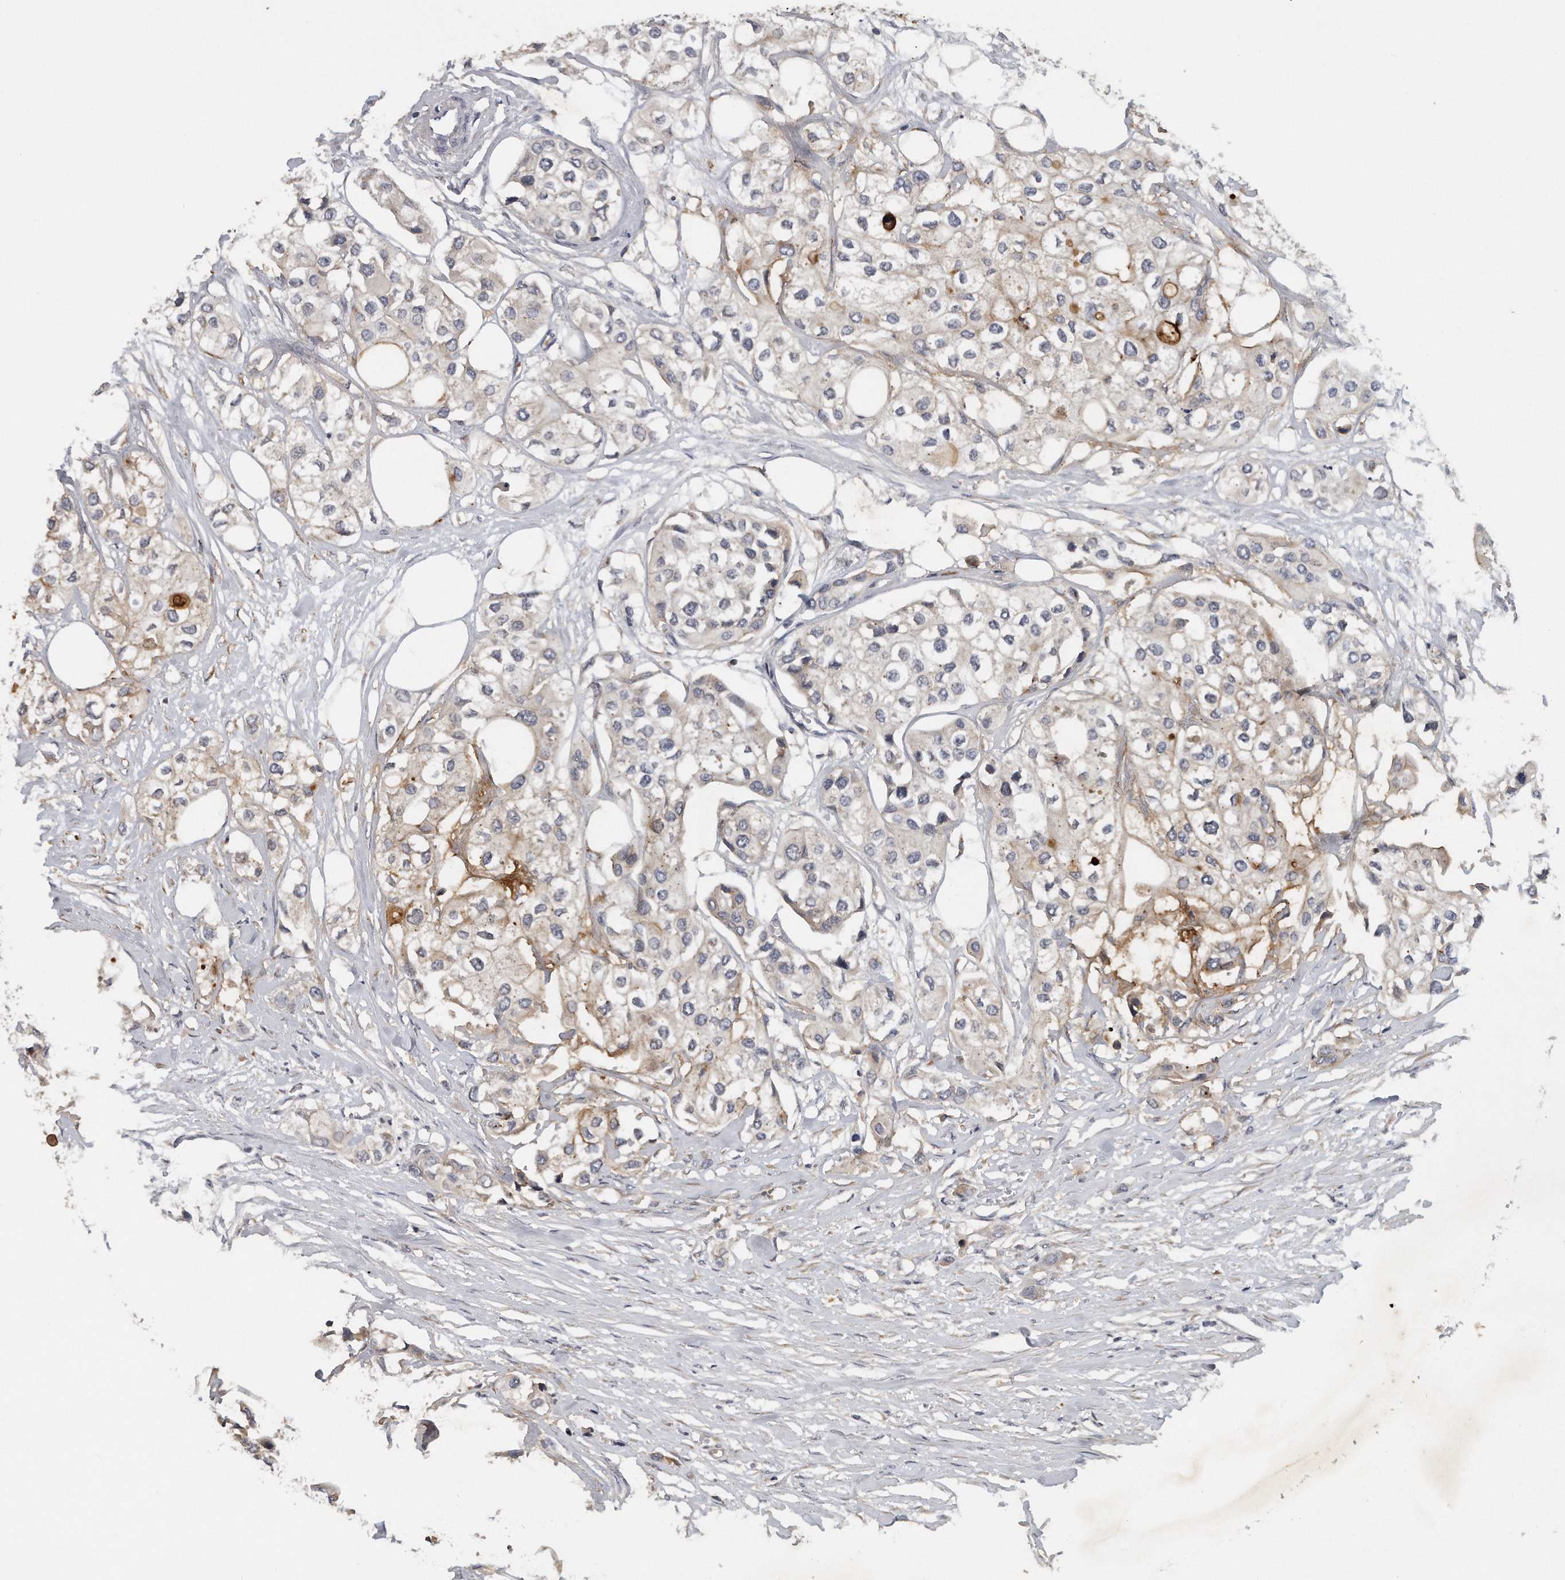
{"staining": {"intensity": "weak", "quantity": "25%-75%", "location": "cytoplasmic/membranous"}, "tissue": "urothelial cancer", "cell_type": "Tumor cells", "image_type": "cancer", "snomed": [{"axis": "morphology", "description": "Urothelial carcinoma, High grade"}, {"axis": "topography", "description": "Urinary bladder"}], "caption": "The image exhibits immunohistochemical staining of urothelial cancer. There is weak cytoplasmic/membranous expression is identified in about 25%-75% of tumor cells.", "gene": "TRAPPC14", "patient": {"sex": "male", "age": 64}}